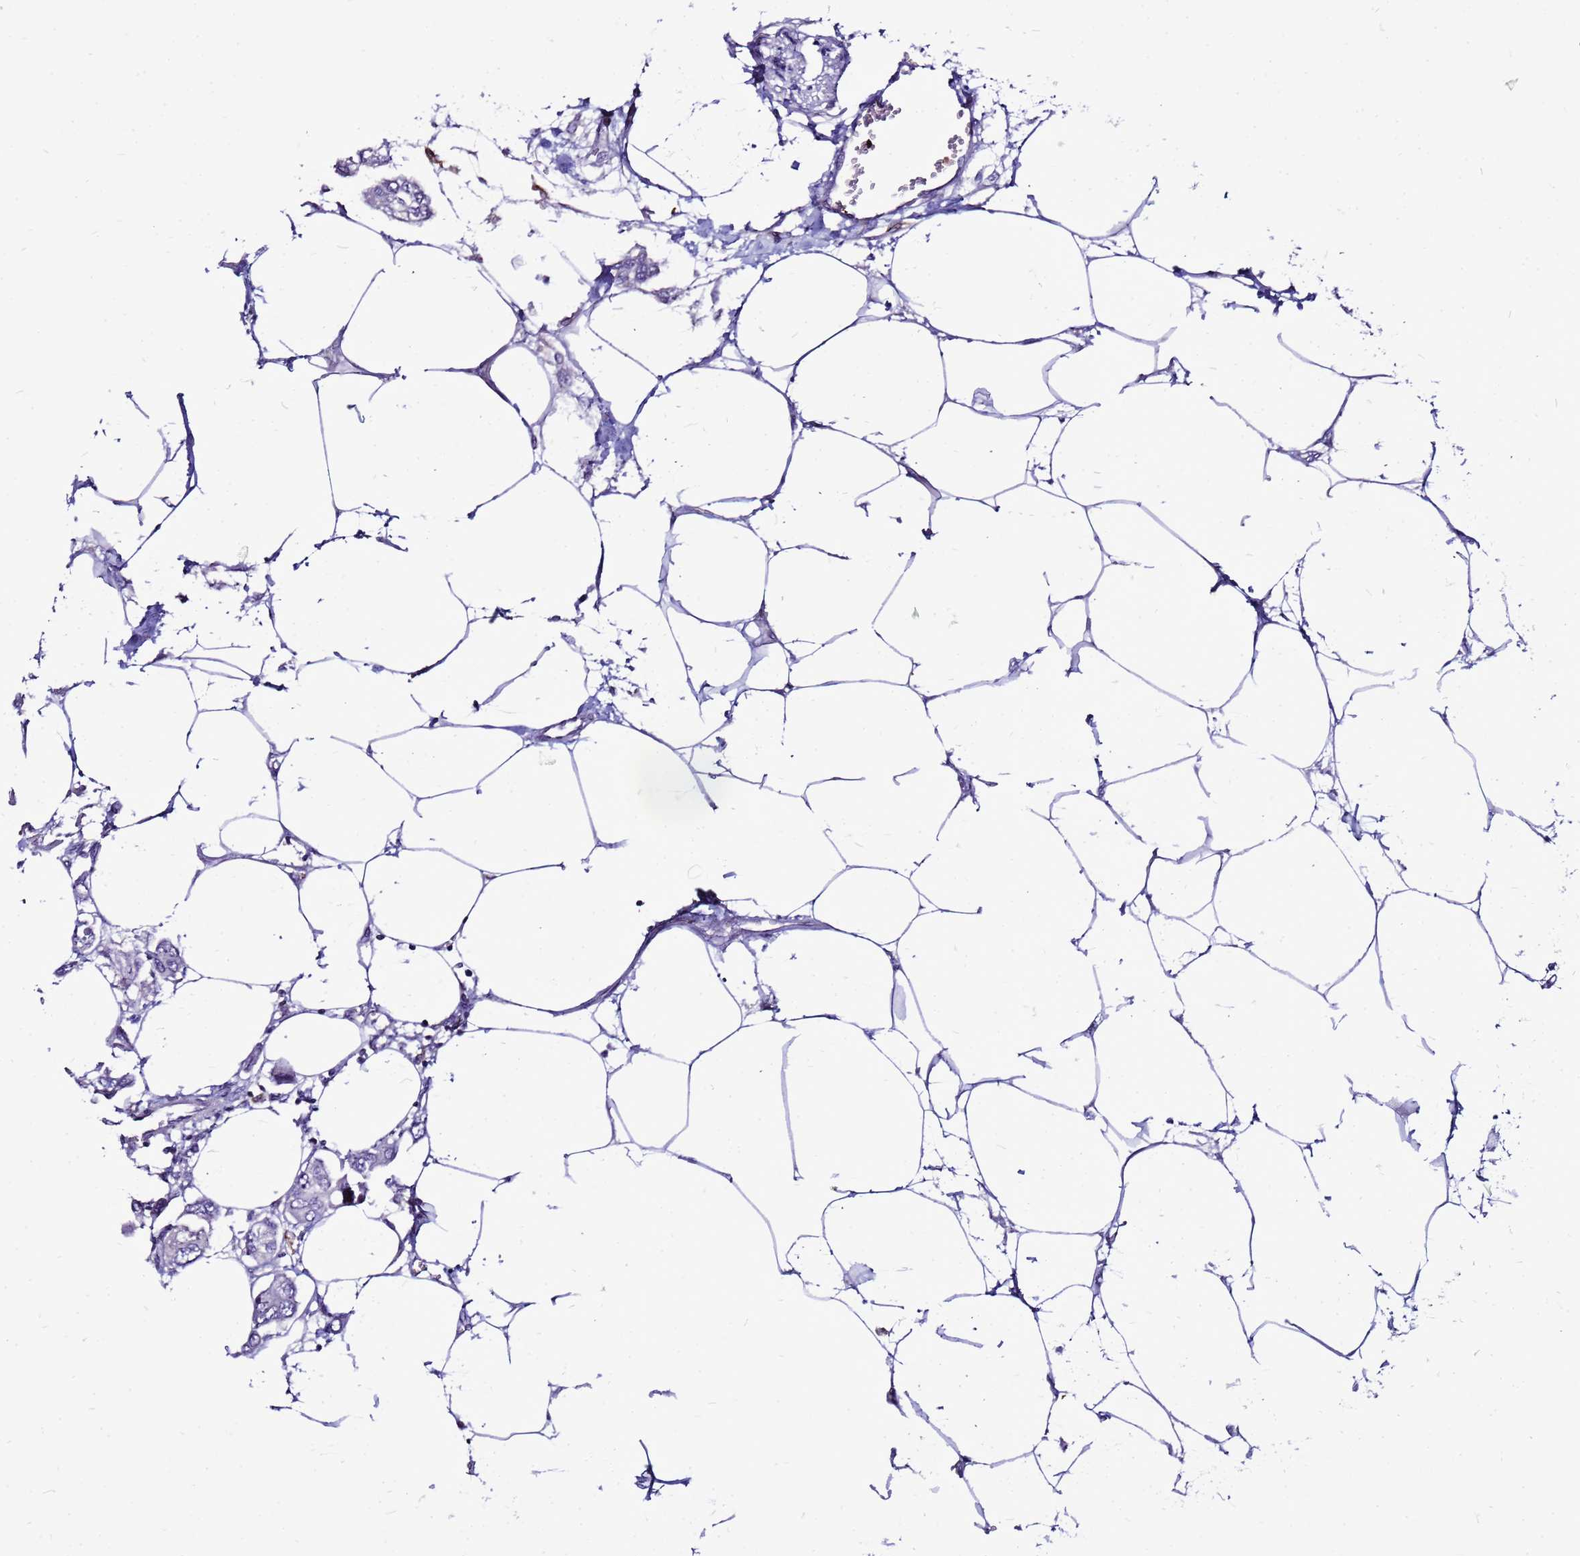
{"staining": {"intensity": "negative", "quantity": "none", "location": "none"}, "tissue": "urothelial cancer", "cell_type": "Tumor cells", "image_type": "cancer", "snomed": [{"axis": "morphology", "description": "Urothelial carcinoma, High grade"}, {"axis": "topography", "description": "Urinary bladder"}], "caption": "Image shows no protein staining in tumor cells of urothelial cancer tissue.", "gene": "VPS4B", "patient": {"sex": "male", "age": 67}}